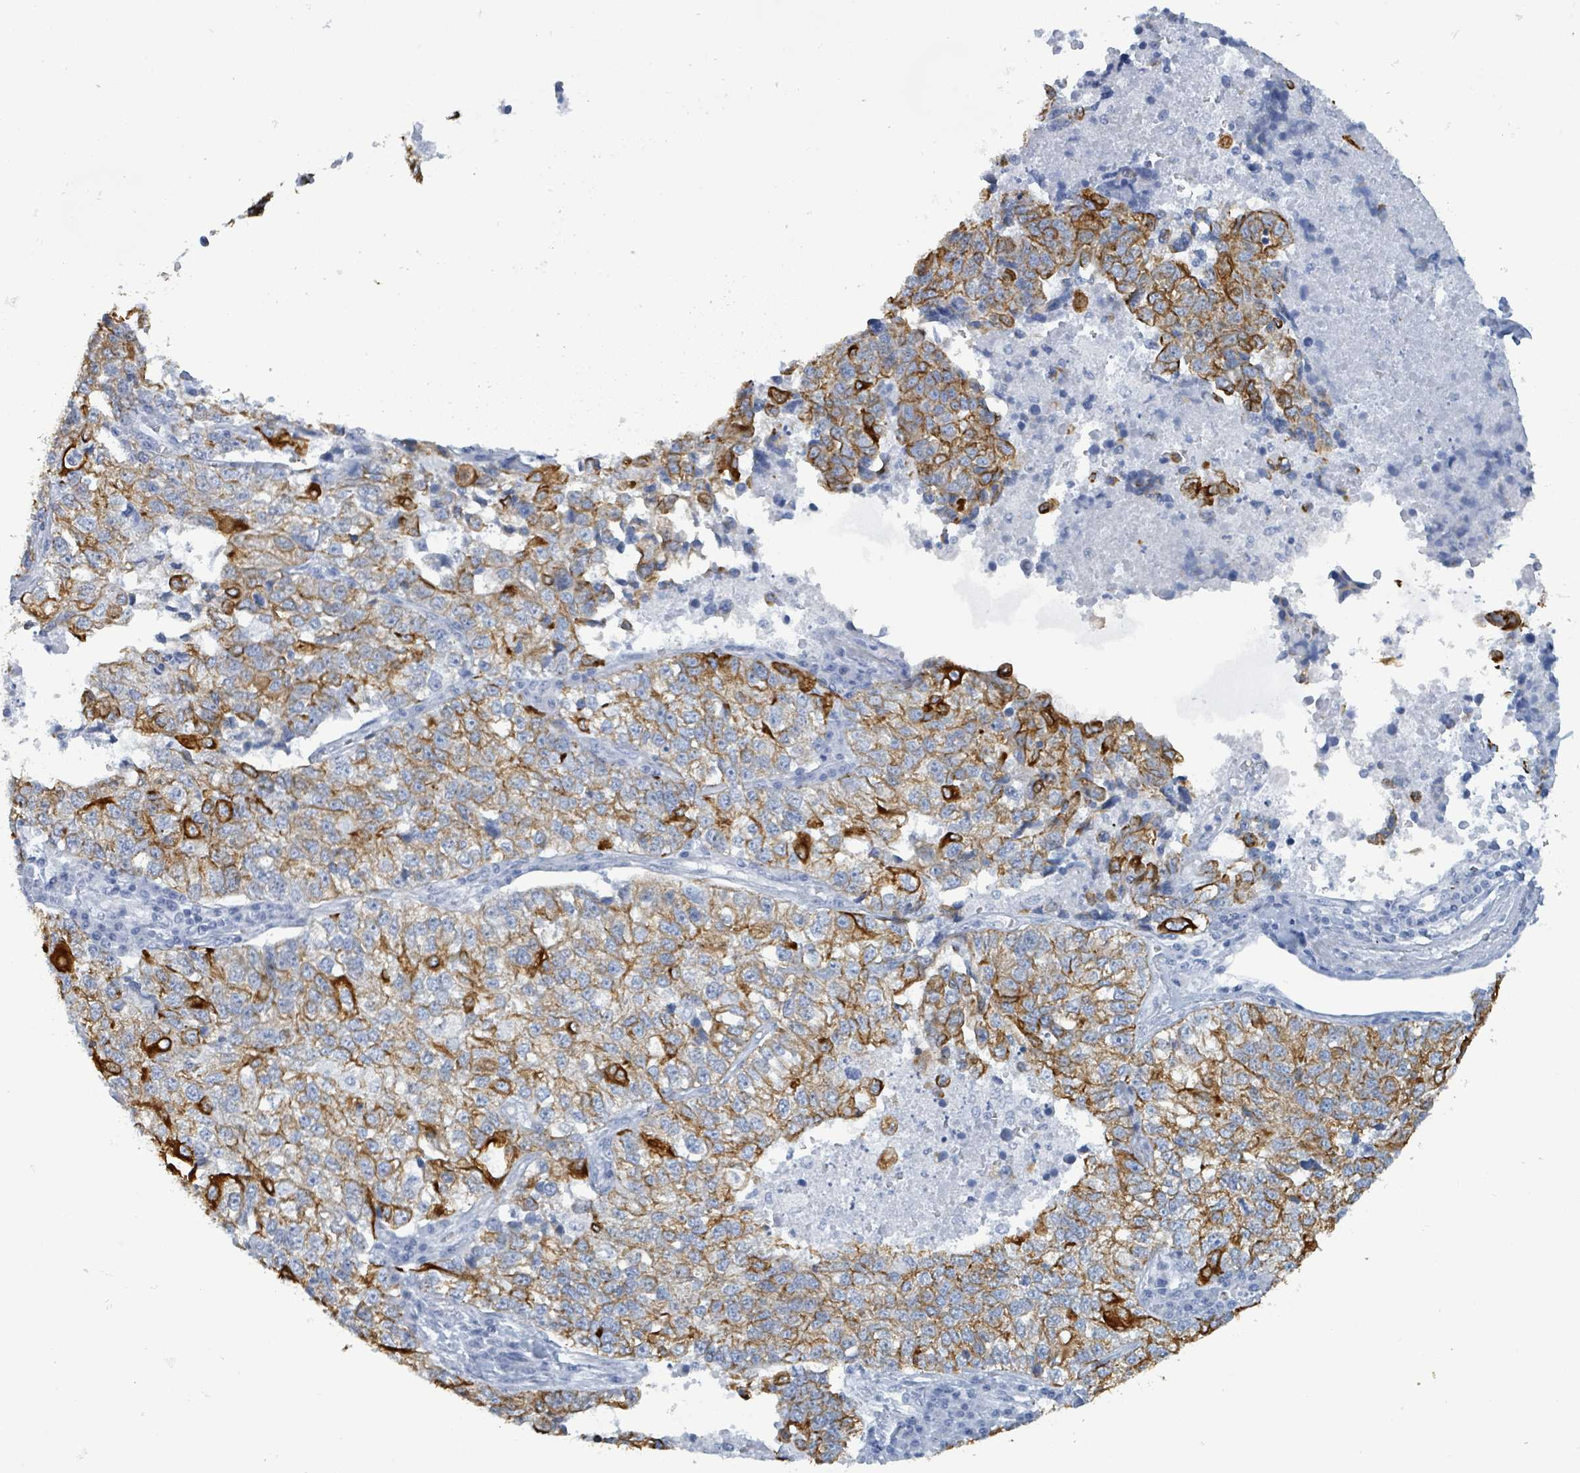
{"staining": {"intensity": "strong", "quantity": "<25%", "location": "cytoplasmic/membranous"}, "tissue": "lung cancer", "cell_type": "Tumor cells", "image_type": "cancer", "snomed": [{"axis": "morphology", "description": "Adenocarcinoma, NOS"}, {"axis": "topography", "description": "Lung"}], "caption": "Immunohistochemical staining of human lung adenocarcinoma exhibits medium levels of strong cytoplasmic/membranous protein staining in about <25% of tumor cells.", "gene": "KRT8", "patient": {"sex": "male", "age": 49}}